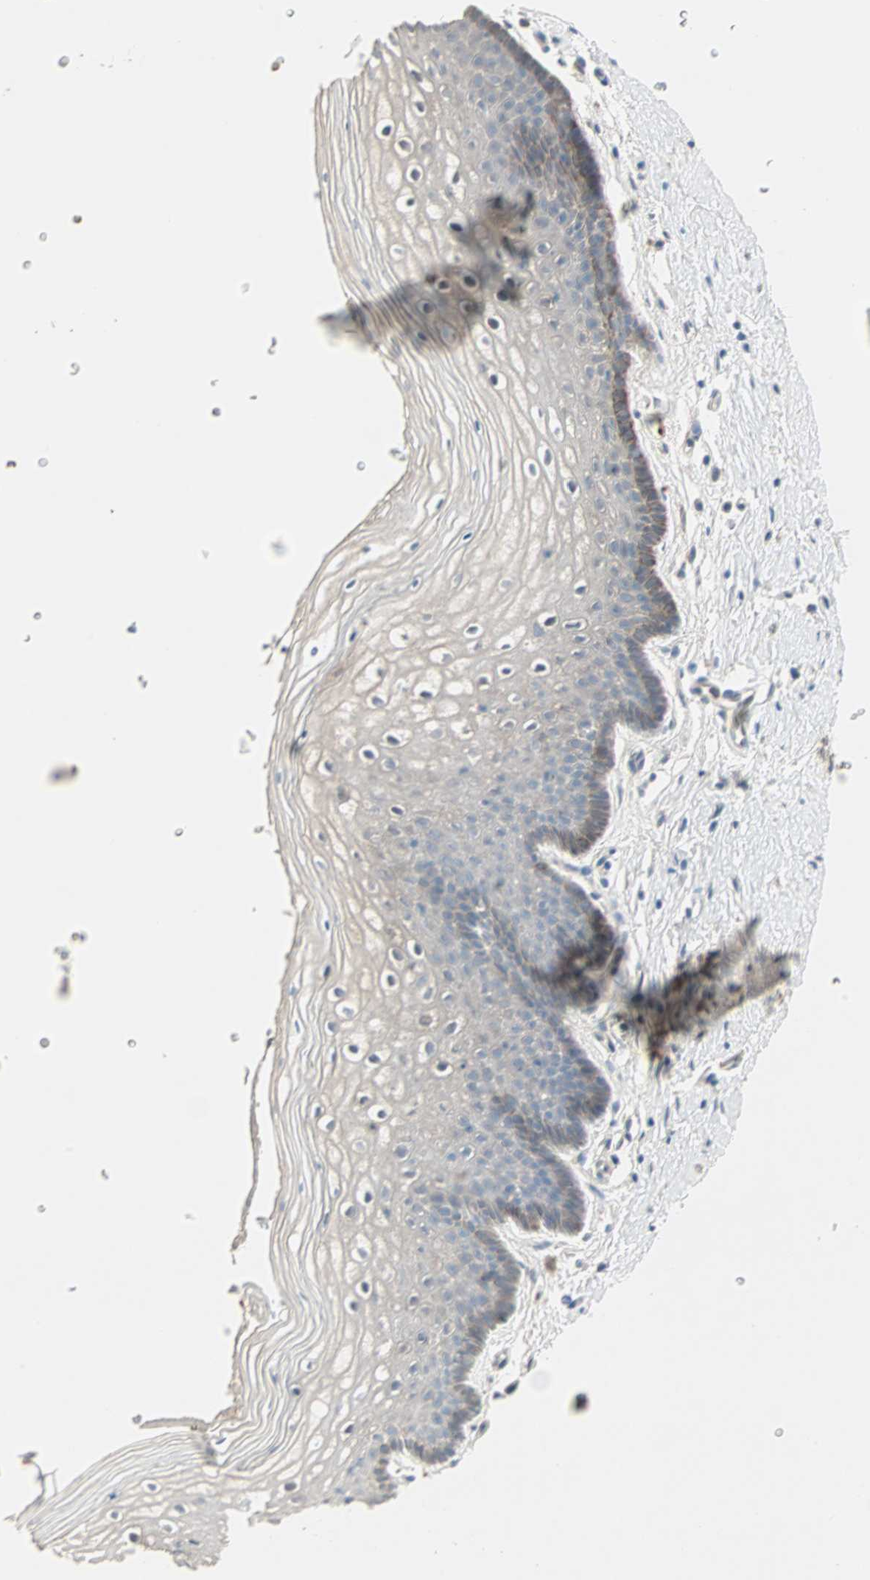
{"staining": {"intensity": "weak", "quantity": "<25%", "location": "cytoplasmic/membranous"}, "tissue": "vagina", "cell_type": "Squamous epithelial cells", "image_type": "normal", "snomed": [{"axis": "morphology", "description": "Normal tissue, NOS"}, {"axis": "topography", "description": "Vagina"}], "caption": "The photomicrograph demonstrates no staining of squamous epithelial cells in normal vagina. (Stains: DAB immunohistochemistry (IHC) with hematoxylin counter stain, Microscopy: brightfield microscopy at high magnification).", "gene": "JMJD7", "patient": {"sex": "female", "age": 46}}